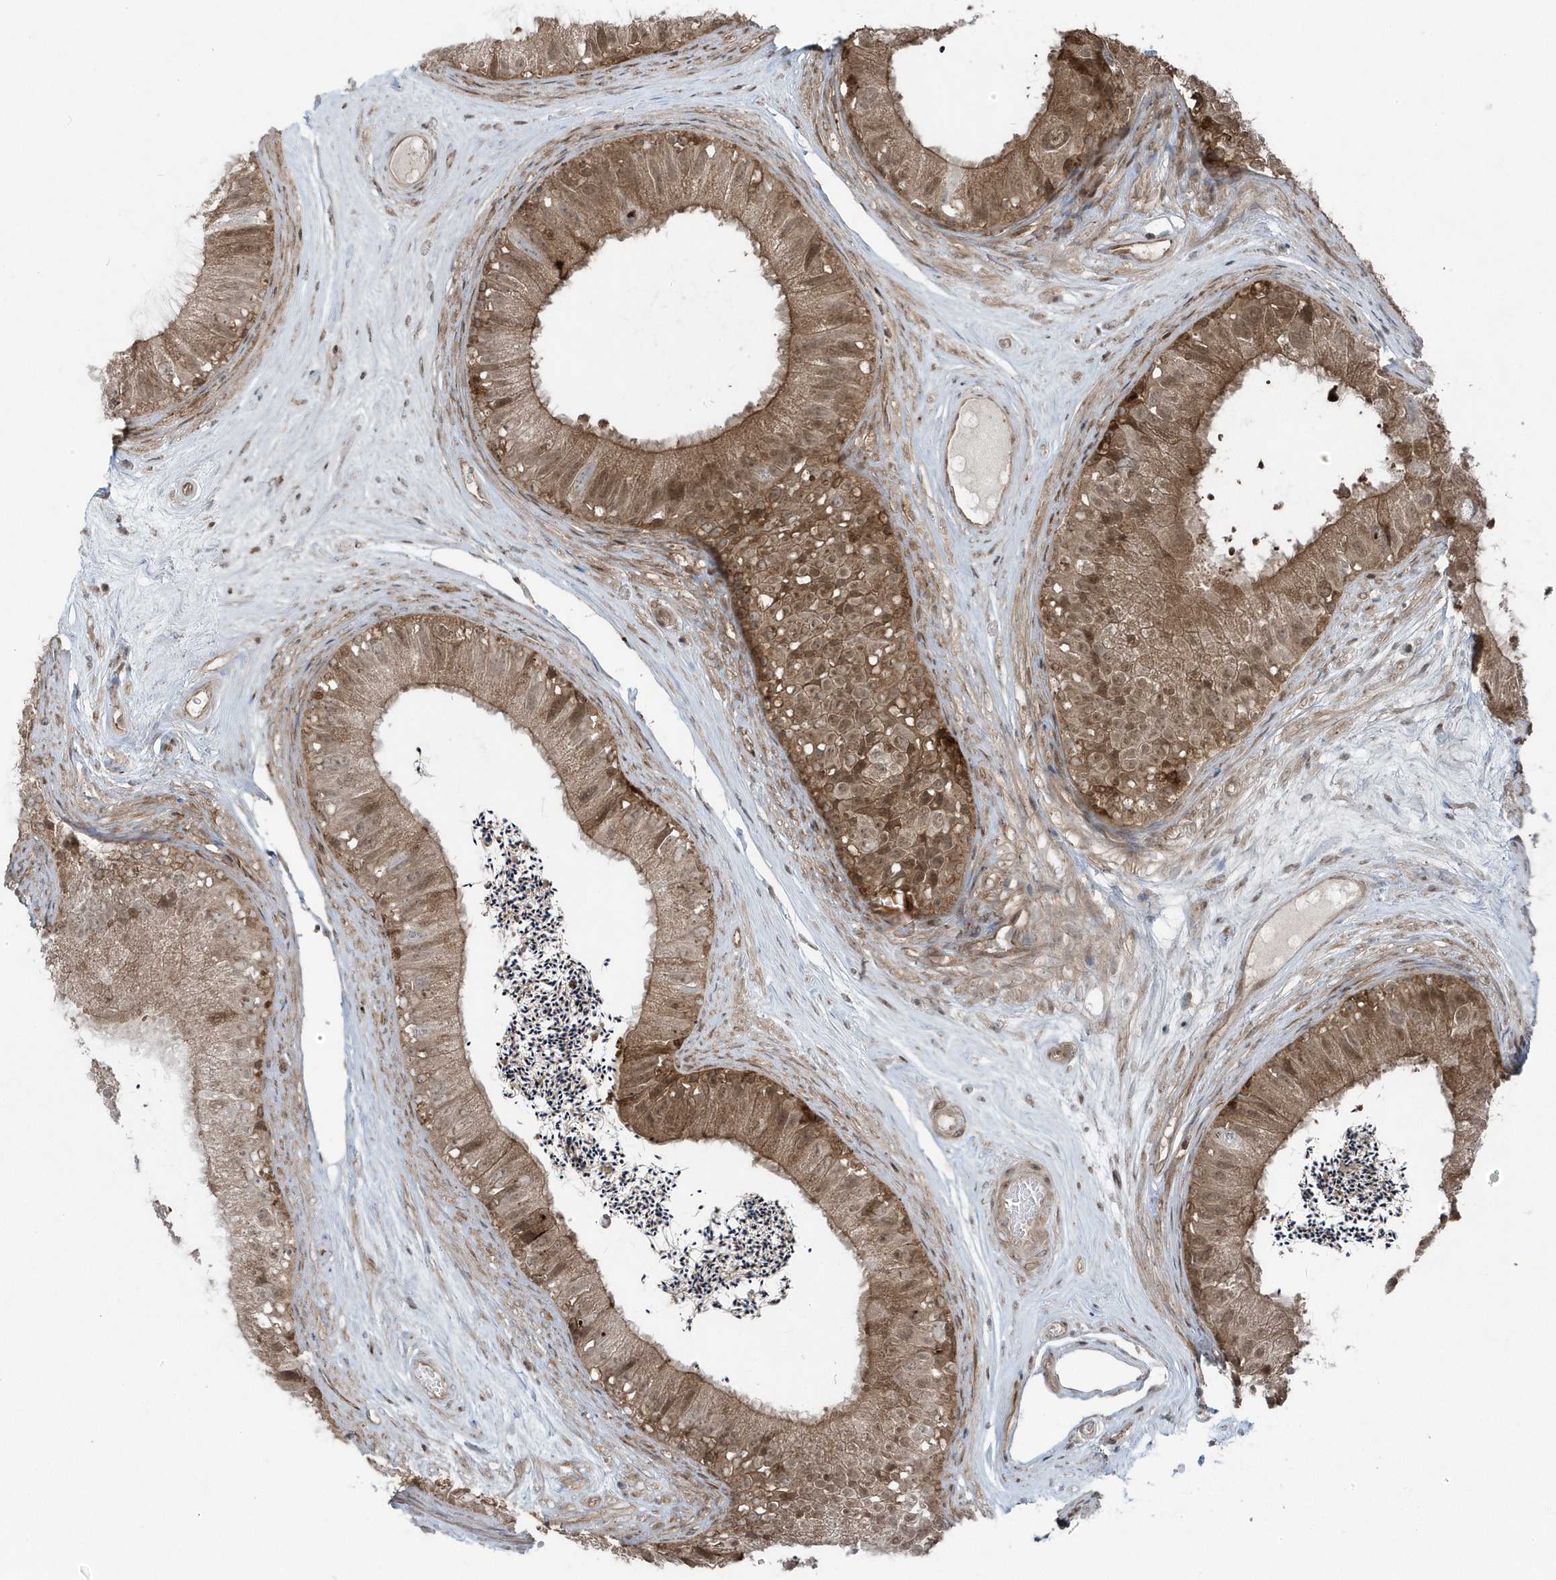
{"staining": {"intensity": "moderate", "quantity": ">75%", "location": "cytoplasmic/membranous,nuclear"}, "tissue": "epididymis", "cell_type": "Glandular cells", "image_type": "normal", "snomed": [{"axis": "morphology", "description": "Normal tissue, NOS"}, {"axis": "topography", "description": "Epididymis"}], "caption": "This micrograph displays immunohistochemistry staining of normal human epididymis, with medium moderate cytoplasmic/membranous,nuclear positivity in about >75% of glandular cells.", "gene": "MAPK1IP1L", "patient": {"sex": "male", "age": 77}}